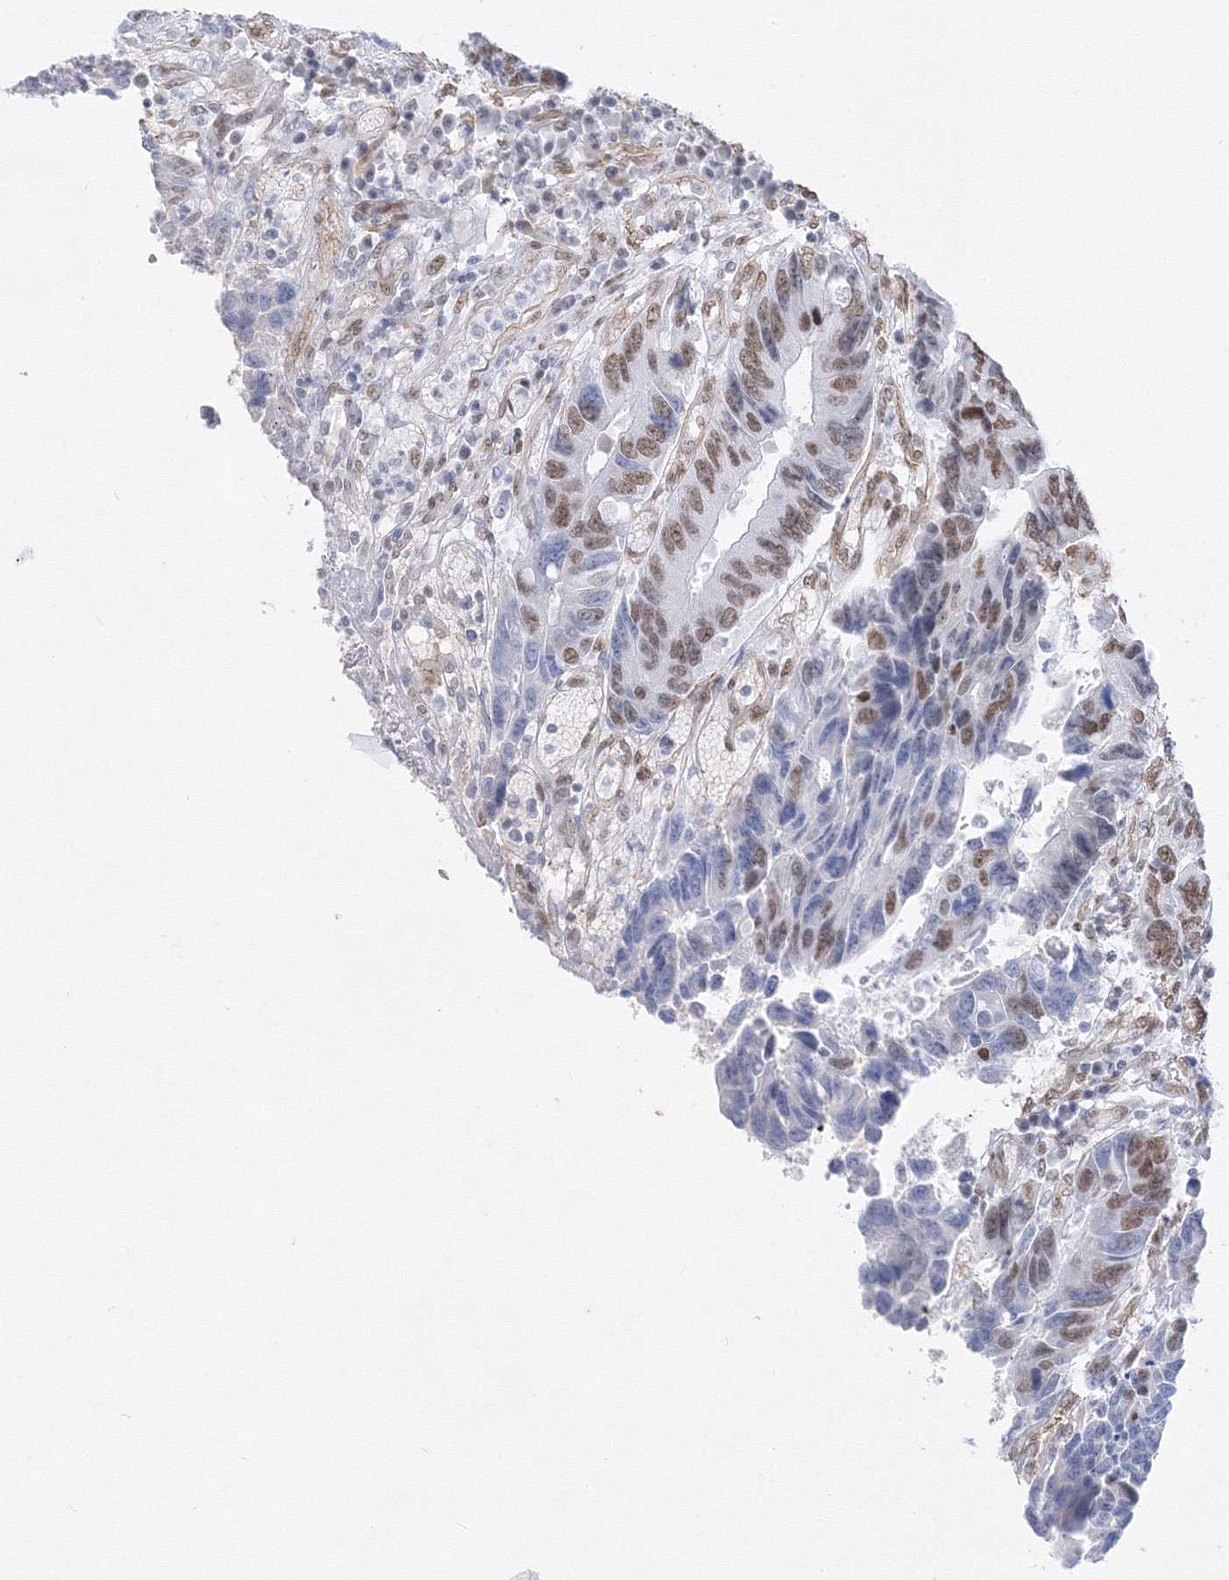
{"staining": {"intensity": "moderate", "quantity": "25%-75%", "location": "nuclear"}, "tissue": "colorectal cancer", "cell_type": "Tumor cells", "image_type": "cancer", "snomed": [{"axis": "morphology", "description": "Adenocarcinoma, NOS"}, {"axis": "topography", "description": "Rectum"}], "caption": "A photomicrograph of colorectal cancer (adenocarcinoma) stained for a protein reveals moderate nuclear brown staining in tumor cells.", "gene": "ZNF638", "patient": {"sex": "male", "age": 84}}